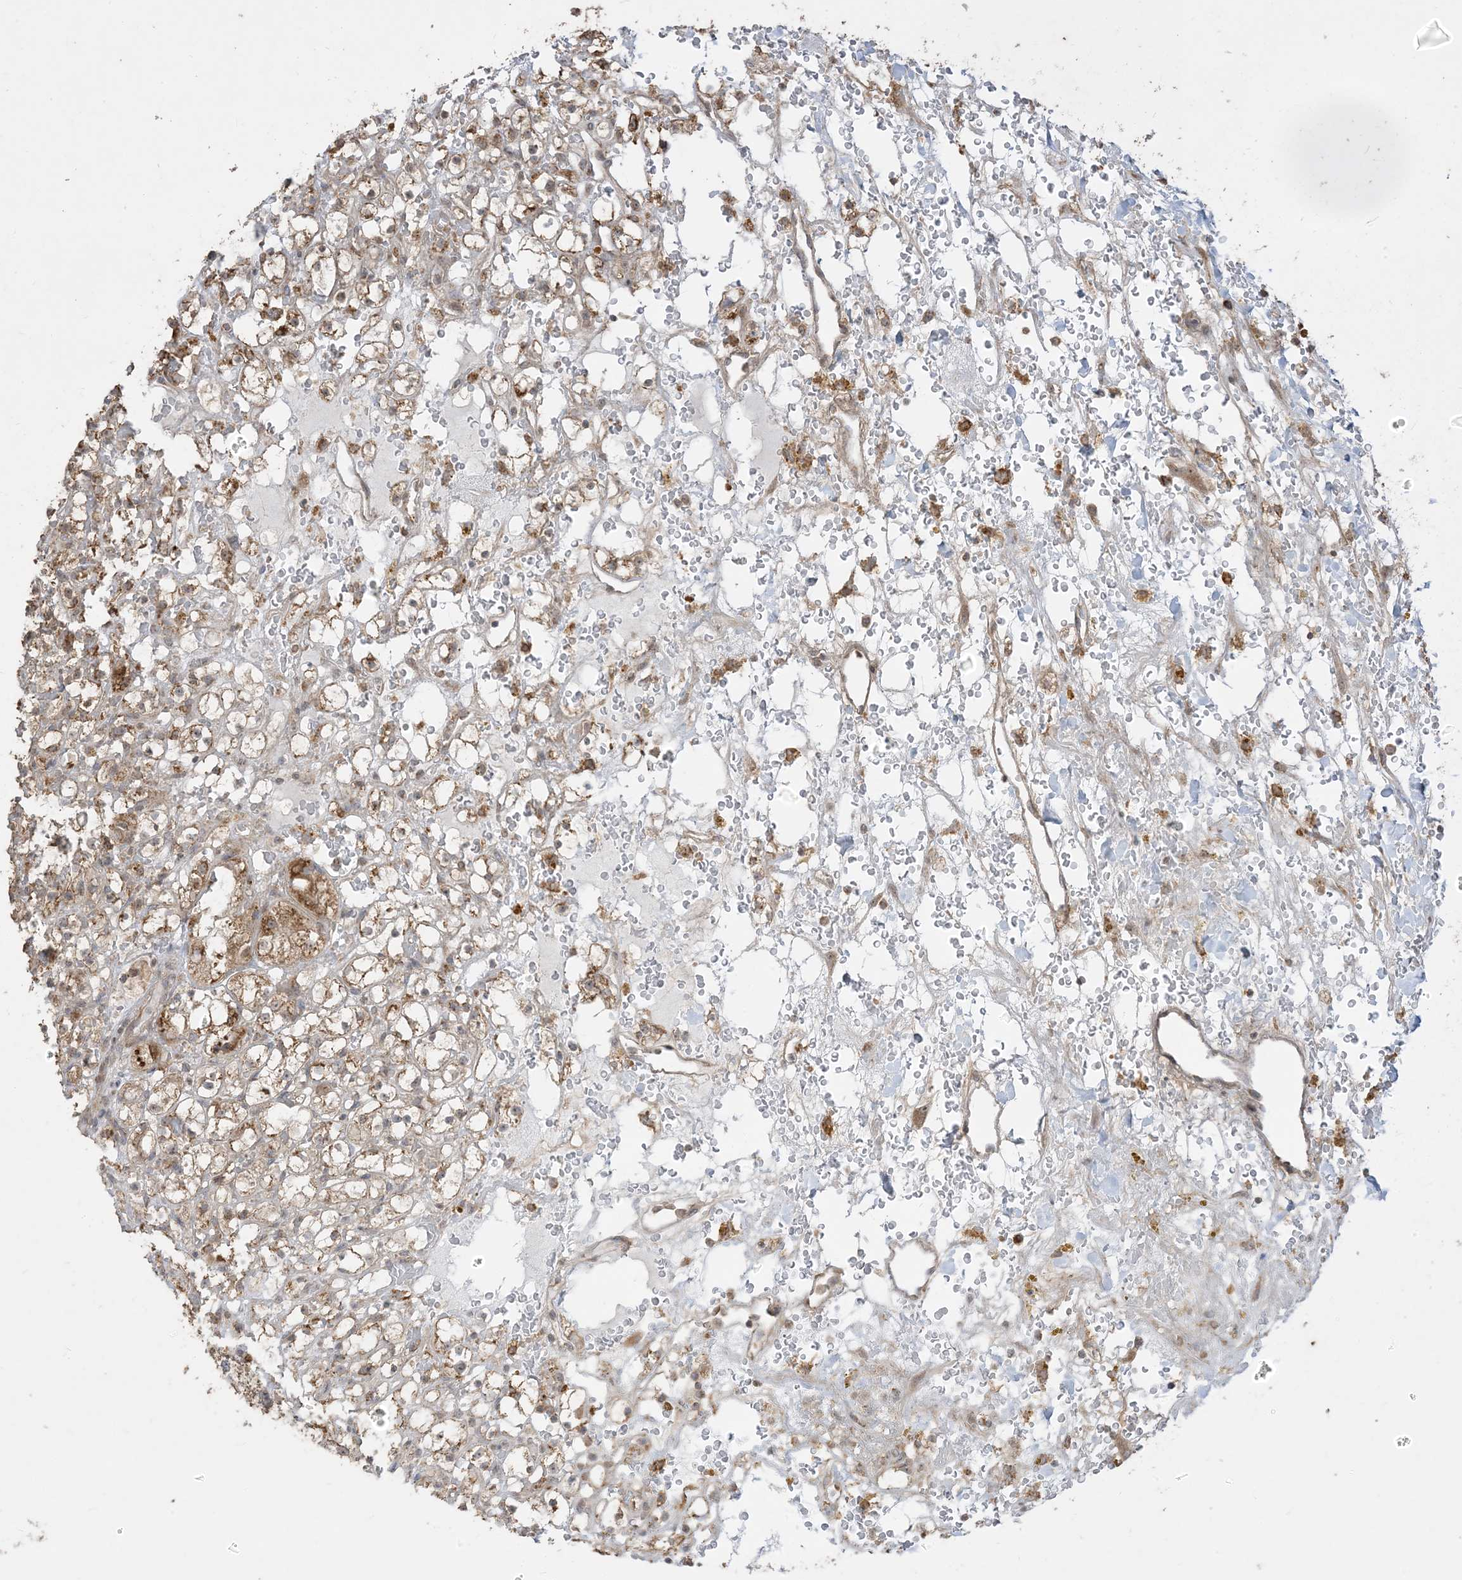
{"staining": {"intensity": "moderate", "quantity": ">75%", "location": "cytoplasmic/membranous,nuclear"}, "tissue": "renal cancer", "cell_type": "Tumor cells", "image_type": "cancer", "snomed": [{"axis": "morphology", "description": "Adenocarcinoma, NOS"}, {"axis": "topography", "description": "Kidney"}], "caption": "Immunohistochemistry (IHC) of renal cancer displays medium levels of moderate cytoplasmic/membranous and nuclear positivity in about >75% of tumor cells. Using DAB (brown) and hematoxylin (blue) stains, captured at high magnification using brightfield microscopy.", "gene": "SIRT3", "patient": {"sex": "male", "age": 61}}